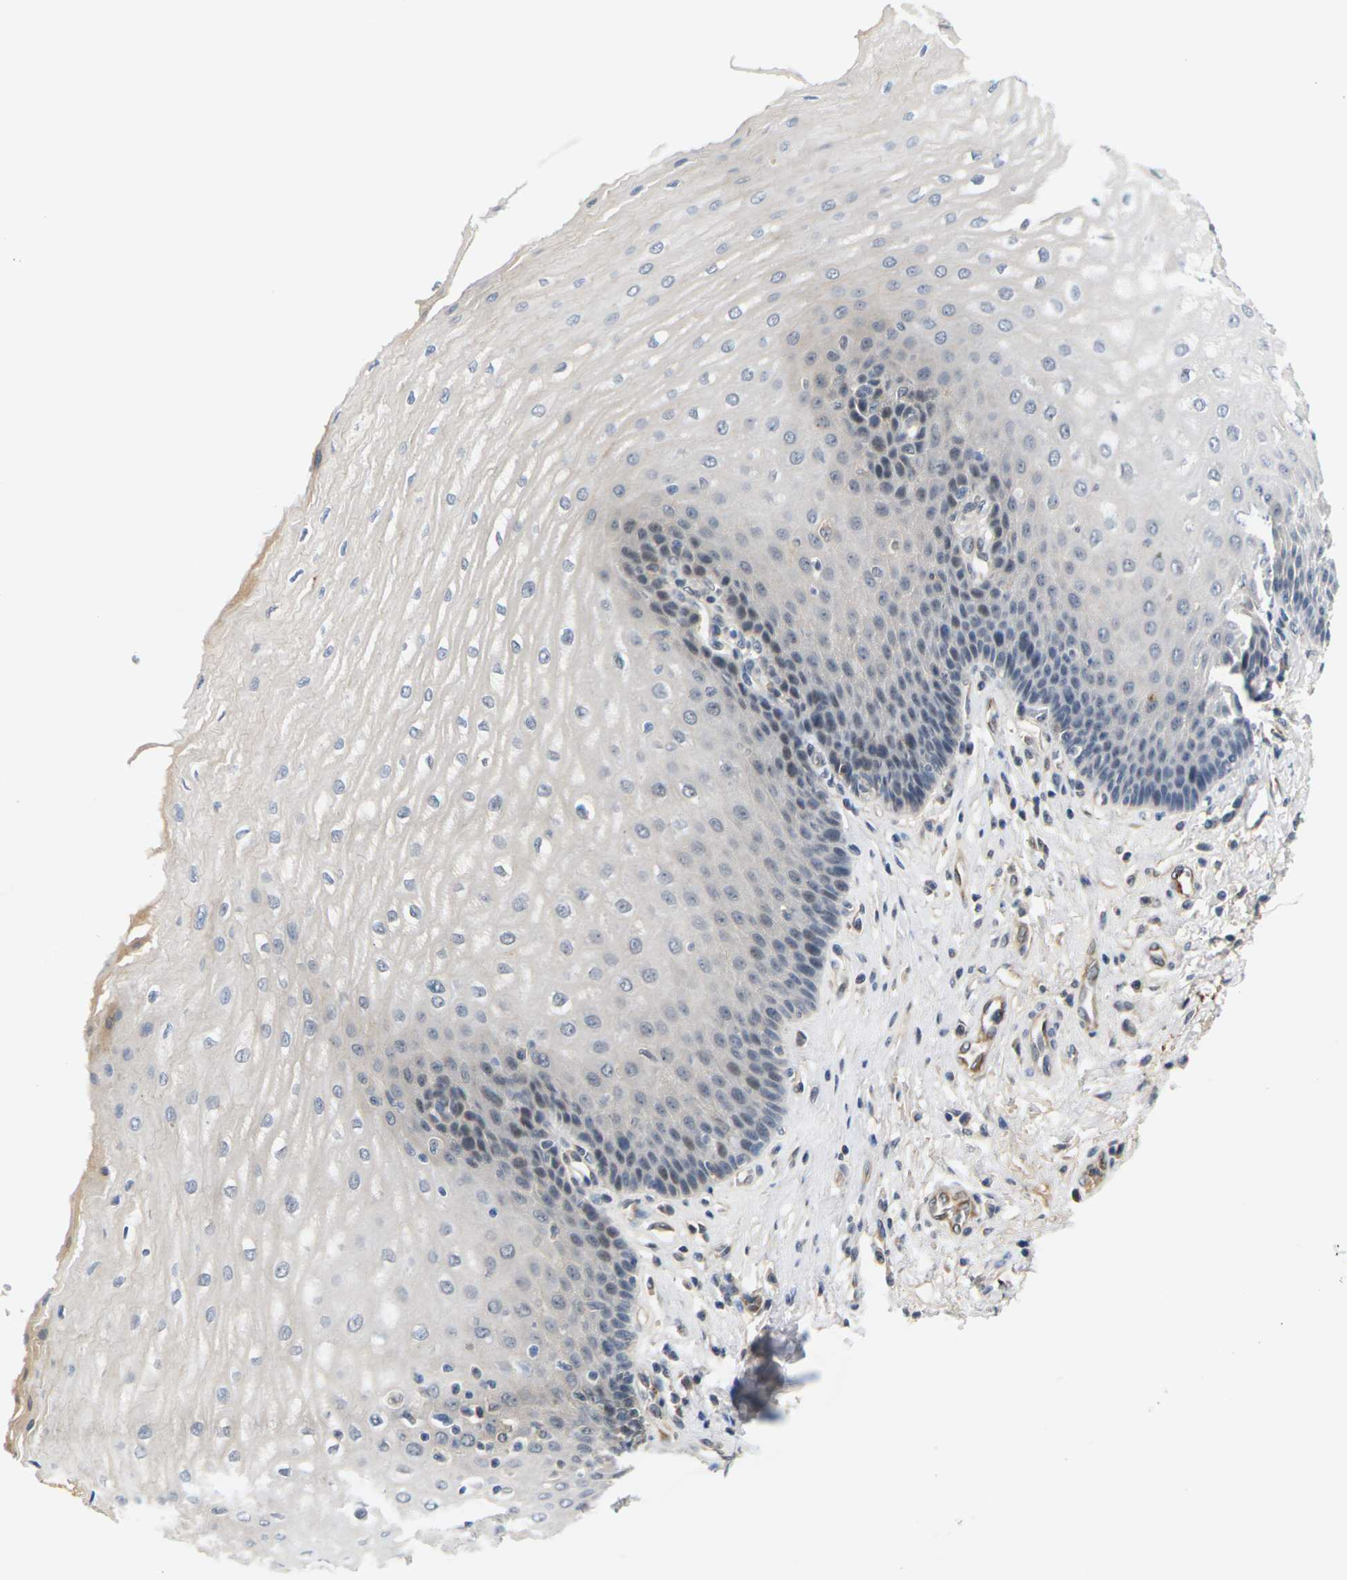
{"staining": {"intensity": "moderate", "quantity": "<25%", "location": "nuclear"}, "tissue": "esophagus", "cell_type": "Squamous epithelial cells", "image_type": "normal", "snomed": [{"axis": "morphology", "description": "Normal tissue, NOS"}, {"axis": "topography", "description": "Esophagus"}], "caption": "Esophagus stained with a brown dye displays moderate nuclear positive staining in about <25% of squamous epithelial cells.", "gene": "PKP2", "patient": {"sex": "male", "age": 54}}